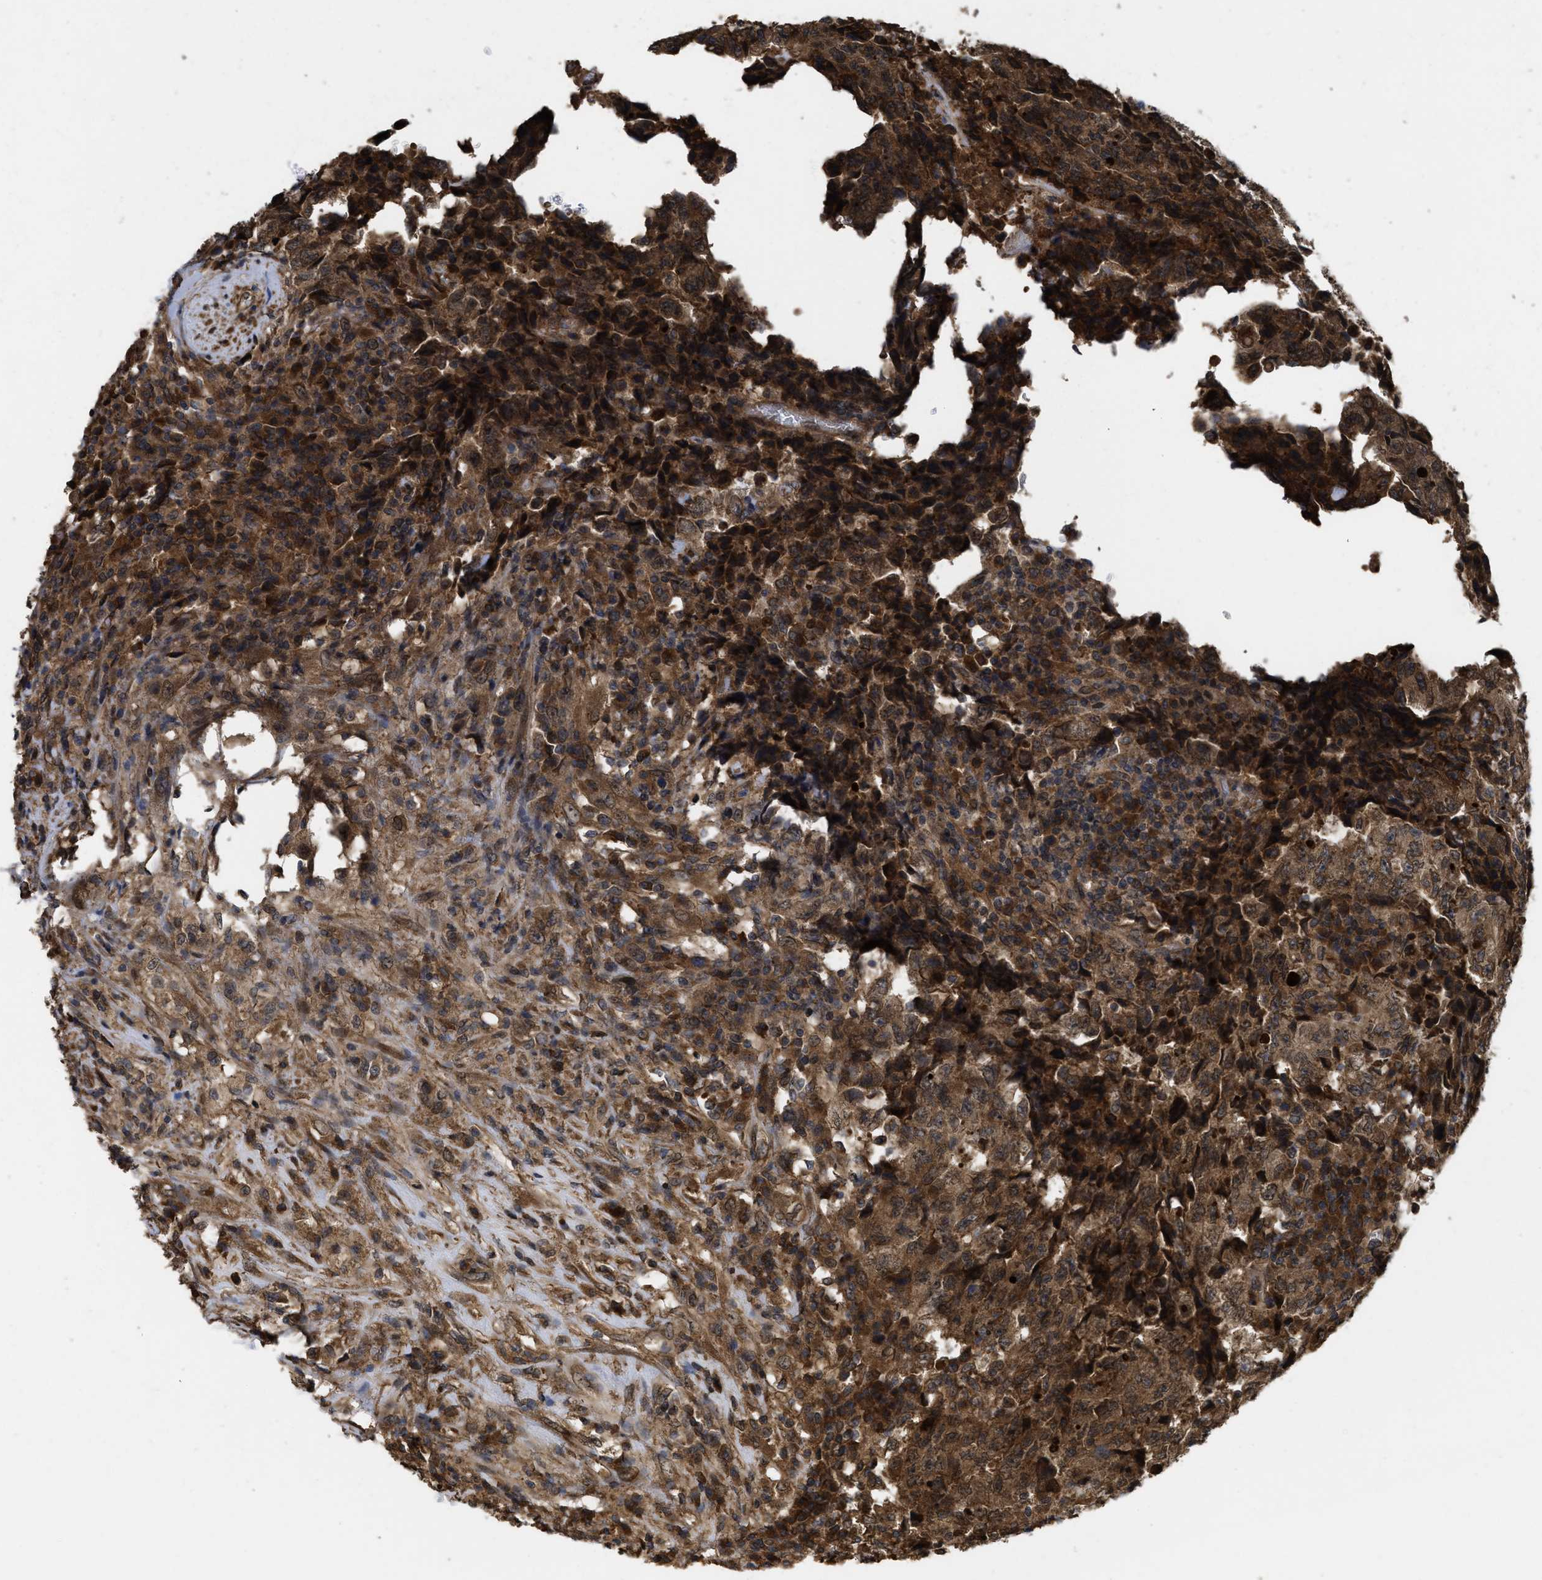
{"staining": {"intensity": "strong", "quantity": ">75%", "location": "cytoplasmic/membranous"}, "tissue": "testis cancer", "cell_type": "Tumor cells", "image_type": "cancer", "snomed": [{"axis": "morphology", "description": "Necrosis, NOS"}, {"axis": "morphology", "description": "Carcinoma, Embryonal, NOS"}, {"axis": "topography", "description": "Testis"}], "caption": "Embryonal carcinoma (testis) was stained to show a protein in brown. There is high levels of strong cytoplasmic/membranous expression in about >75% of tumor cells. Nuclei are stained in blue.", "gene": "FZD6", "patient": {"sex": "male", "age": 19}}